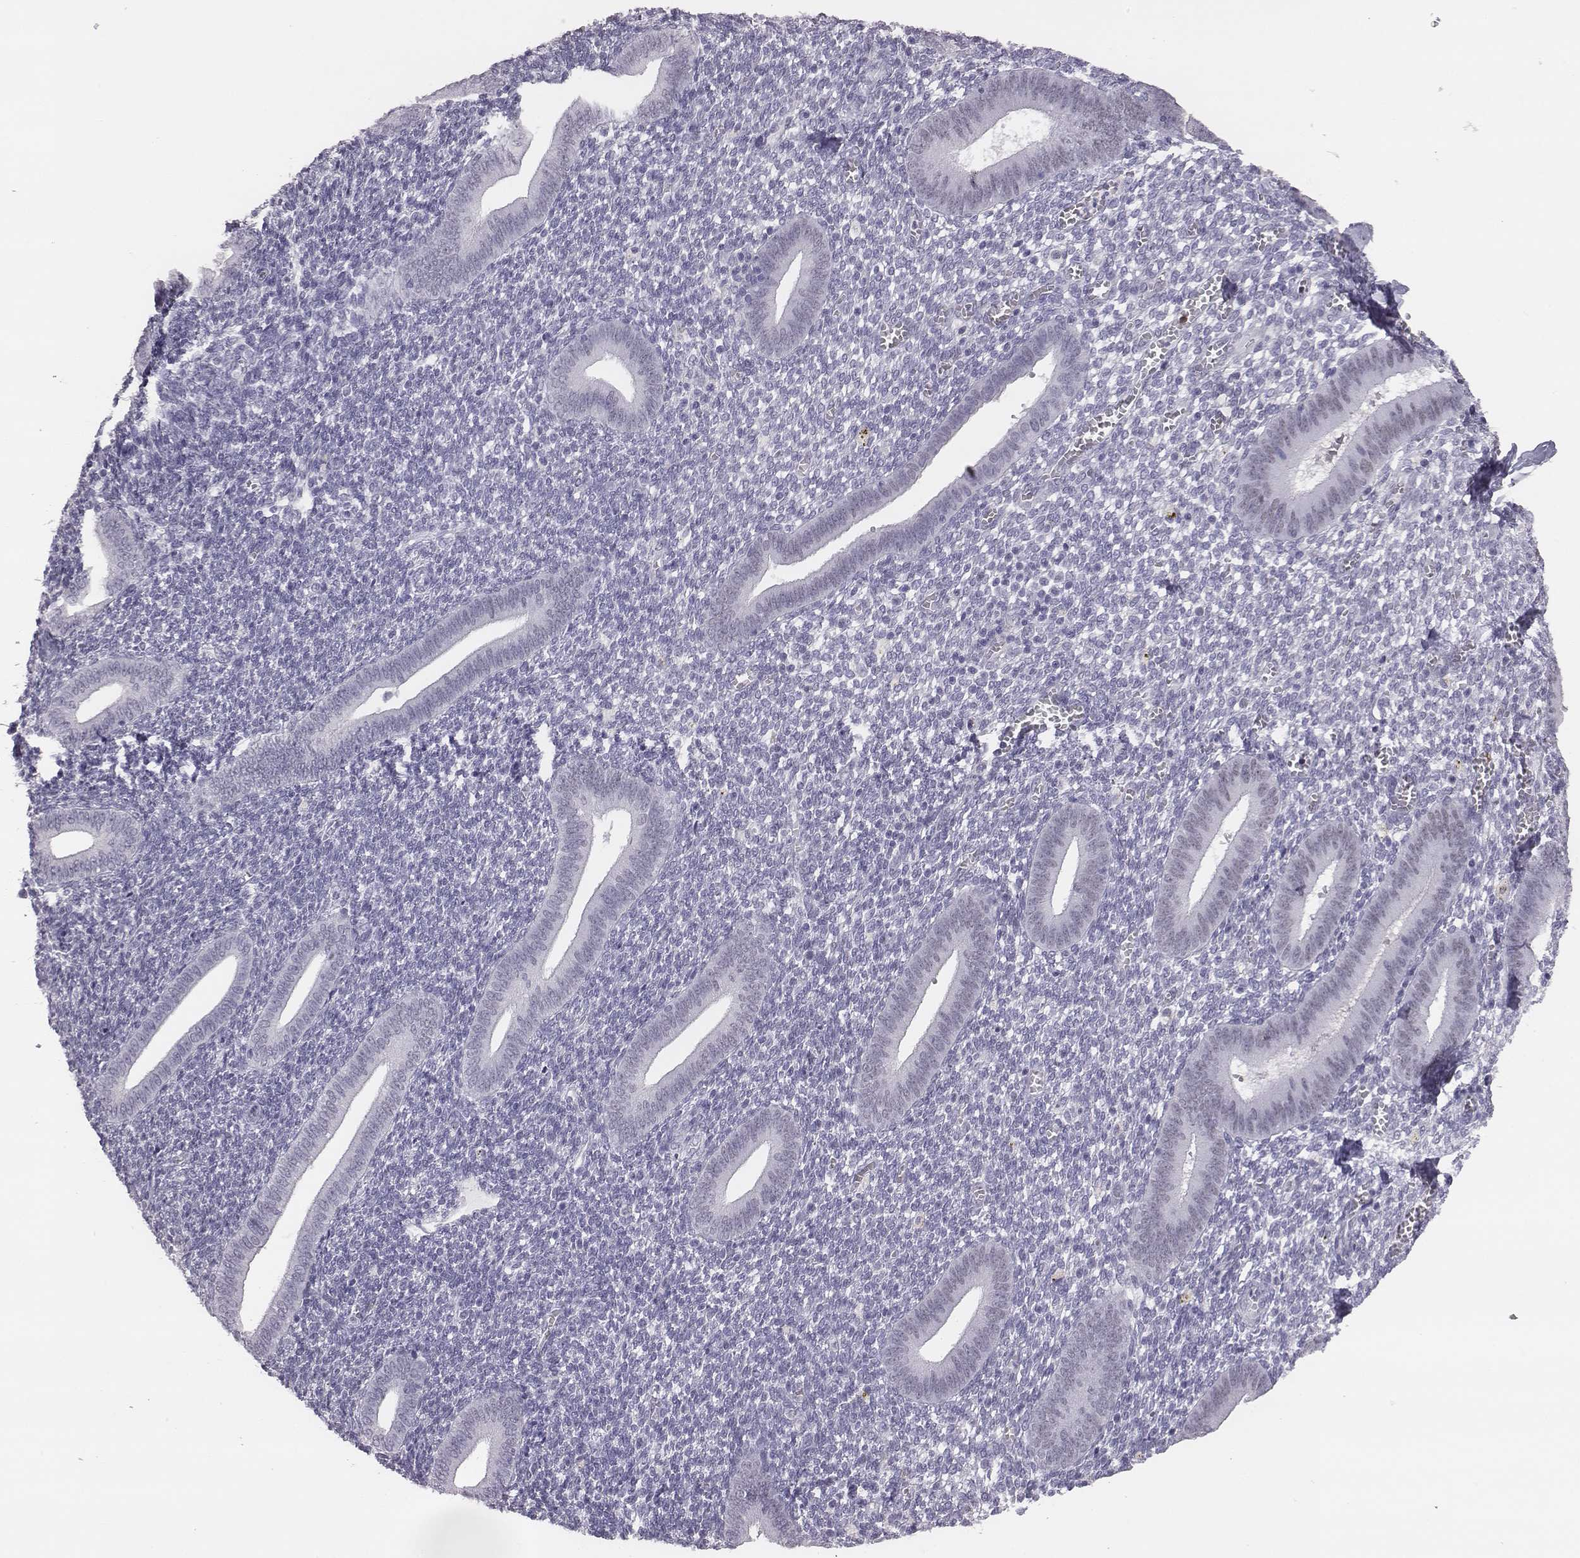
{"staining": {"intensity": "negative", "quantity": "none", "location": "none"}, "tissue": "endometrium", "cell_type": "Cells in endometrial stroma", "image_type": "normal", "snomed": [{"axis": "morphology", "description": "Normal tissue, NOS"}, {"axis": "topography", "description": "Endometrium"}], "caption": "High power microscopy photomicrograph of an immunohistochemistry image of normal endometrium, revealing no significant expression in cells in endometrial stroma. Nuclei are stained in blue.", "gene": "ACOD1", "patient": {"sex": "female", "age": 25}}